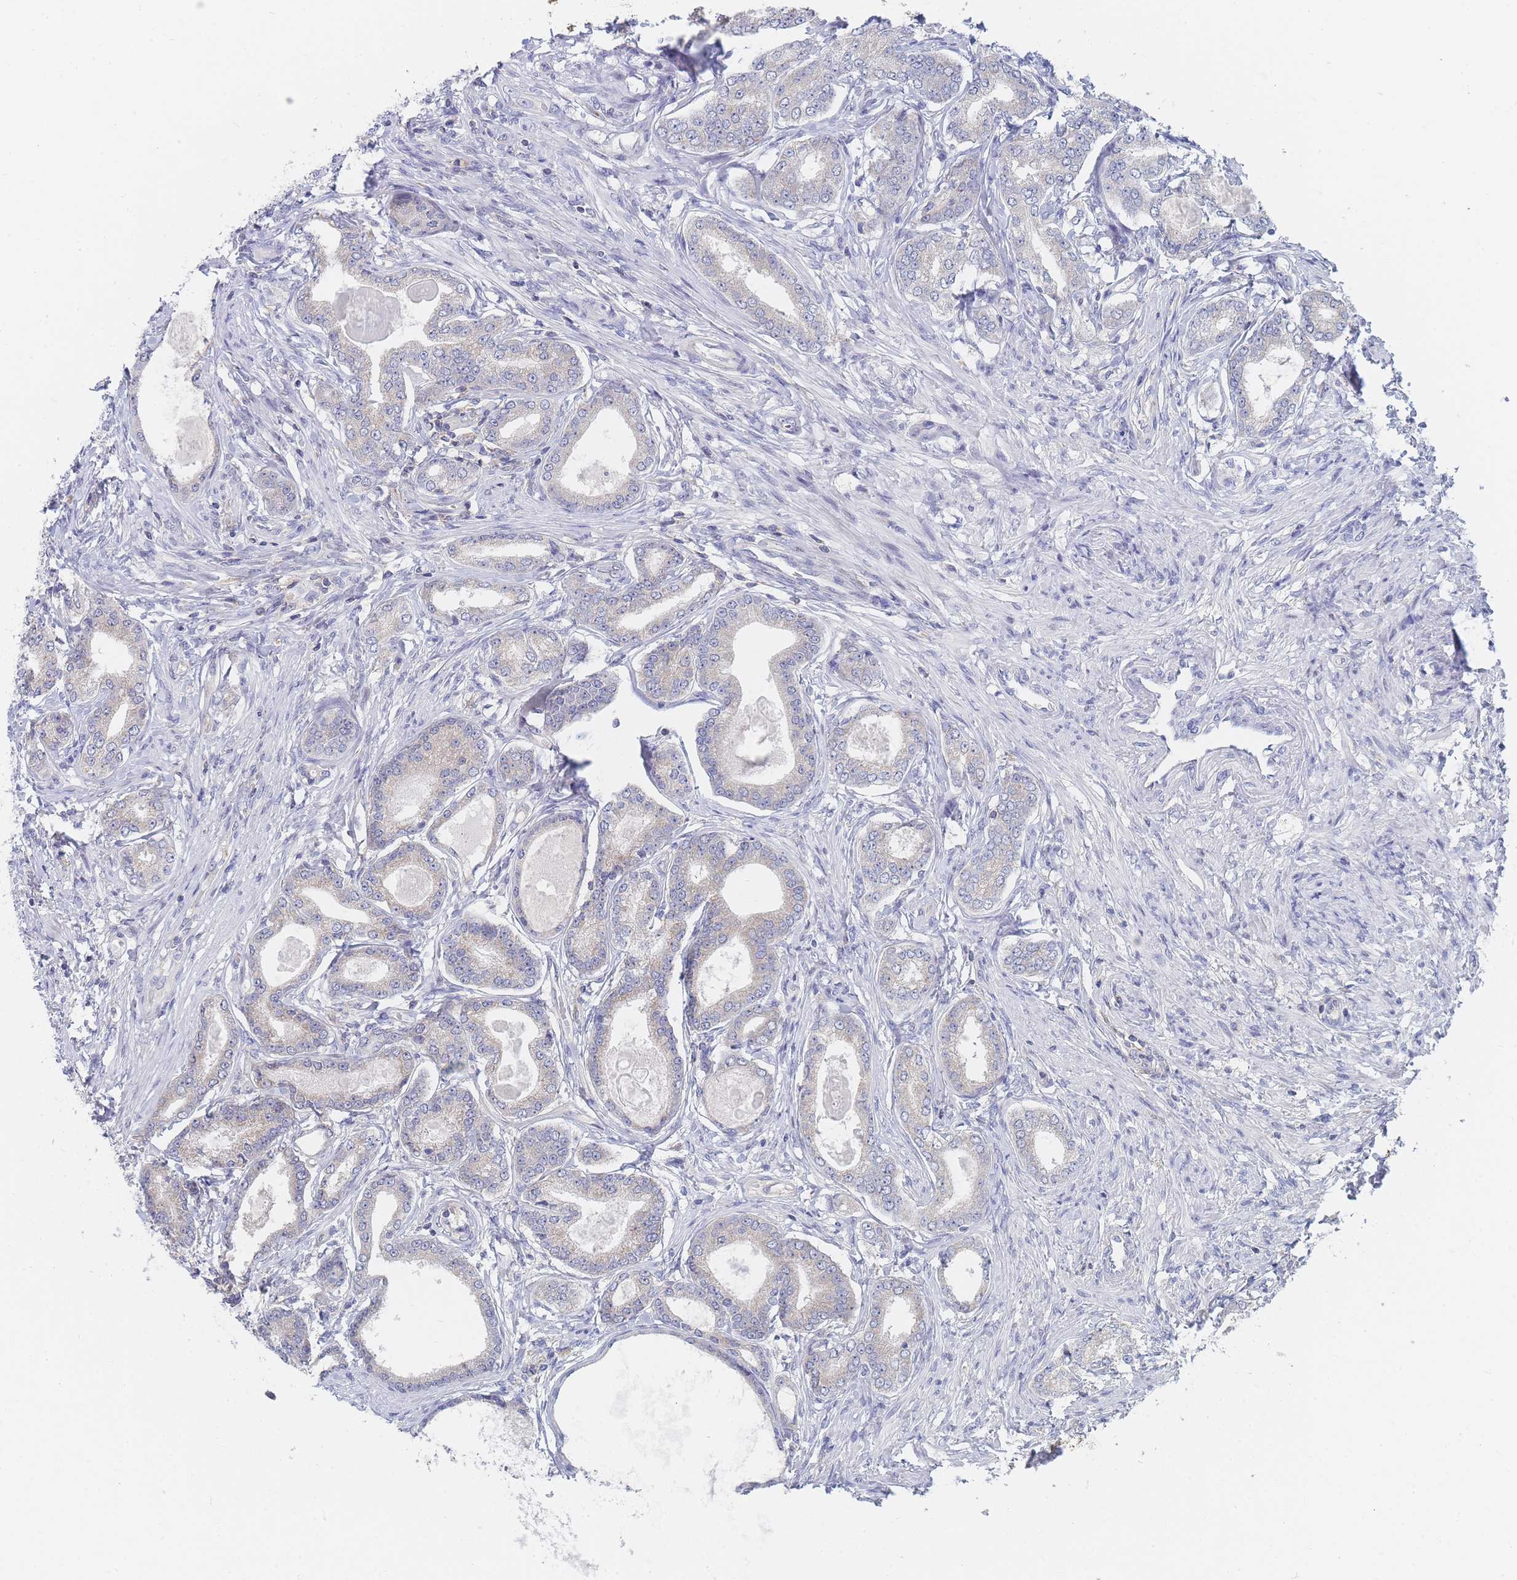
{"staining": {"intensity": "negative", "quantity": "none", "location": "none"}, "tissue": "prostate cancer", "cell_type": "Tumor cells", "image_type": "cancer", "snomed": [{"axis": "morphology", "description": "Adenocarcinoma, High grade"}, {"axis": "topography", "description": "Prostate"}], "caption": "Tumor cells are negative for protein expression in human prostate cancer.", "gene": "PPP6C", "patient": {"sex": "male", "age": 69}}